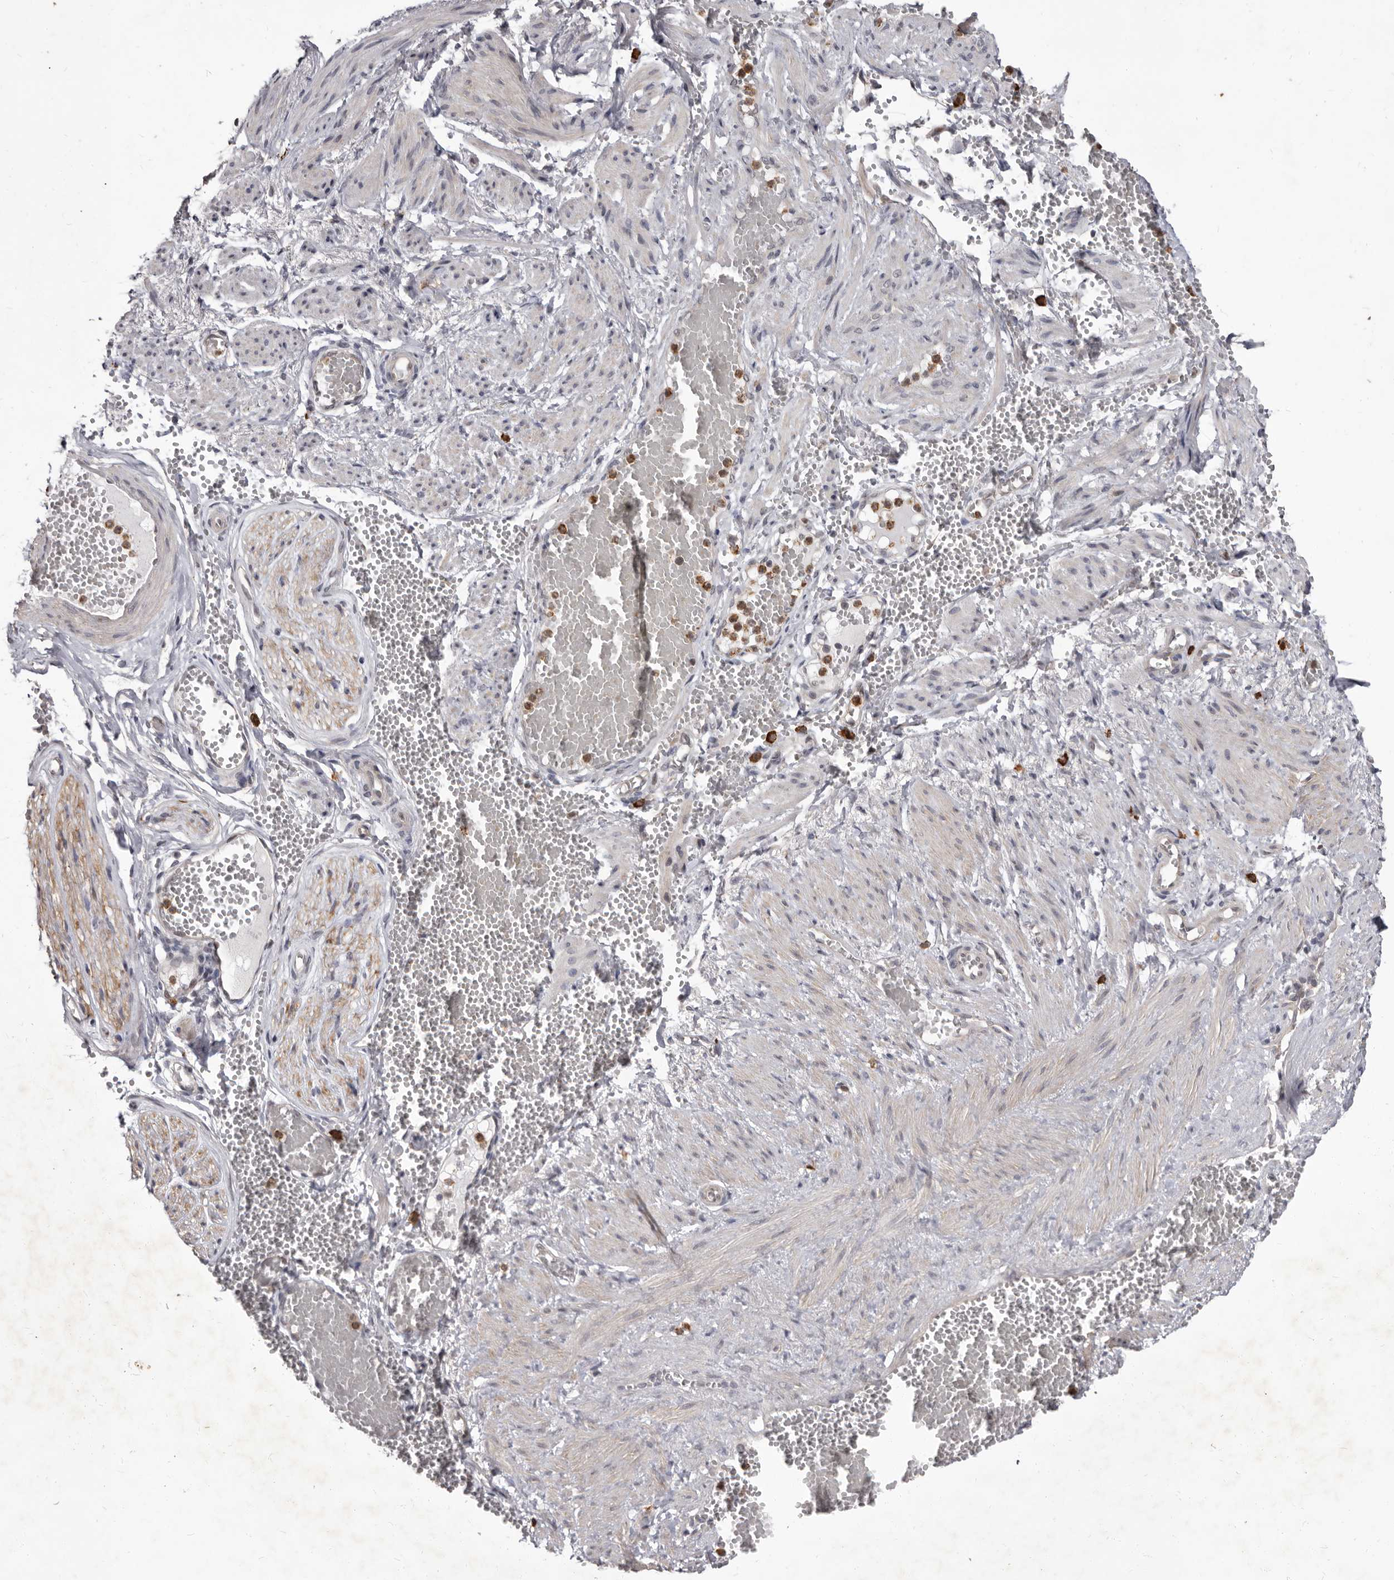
{"staining": {"intensity": "moderate", "quantity": ">75%", "location": "cytoplasmic/membranous"}, "tissue": "adipose tissue", "cell_type": "Adipocytes", "image_type": "normal", "snomed": [{"axis": "morphology", "description": "Normal tissue, NOS"}, {"axis": "topography", "description": "Smooth muscle"}, {"axis": "topography", "description": "Peripheral nerve tissue"}], "caption": "Adipose tissue stained with IHC demonstrates moderate cytoplasmic/membranous positivity in about >75% of adipocytes.", "gene": "ACLY", "patient": {"sex": "female", "age": 39}}